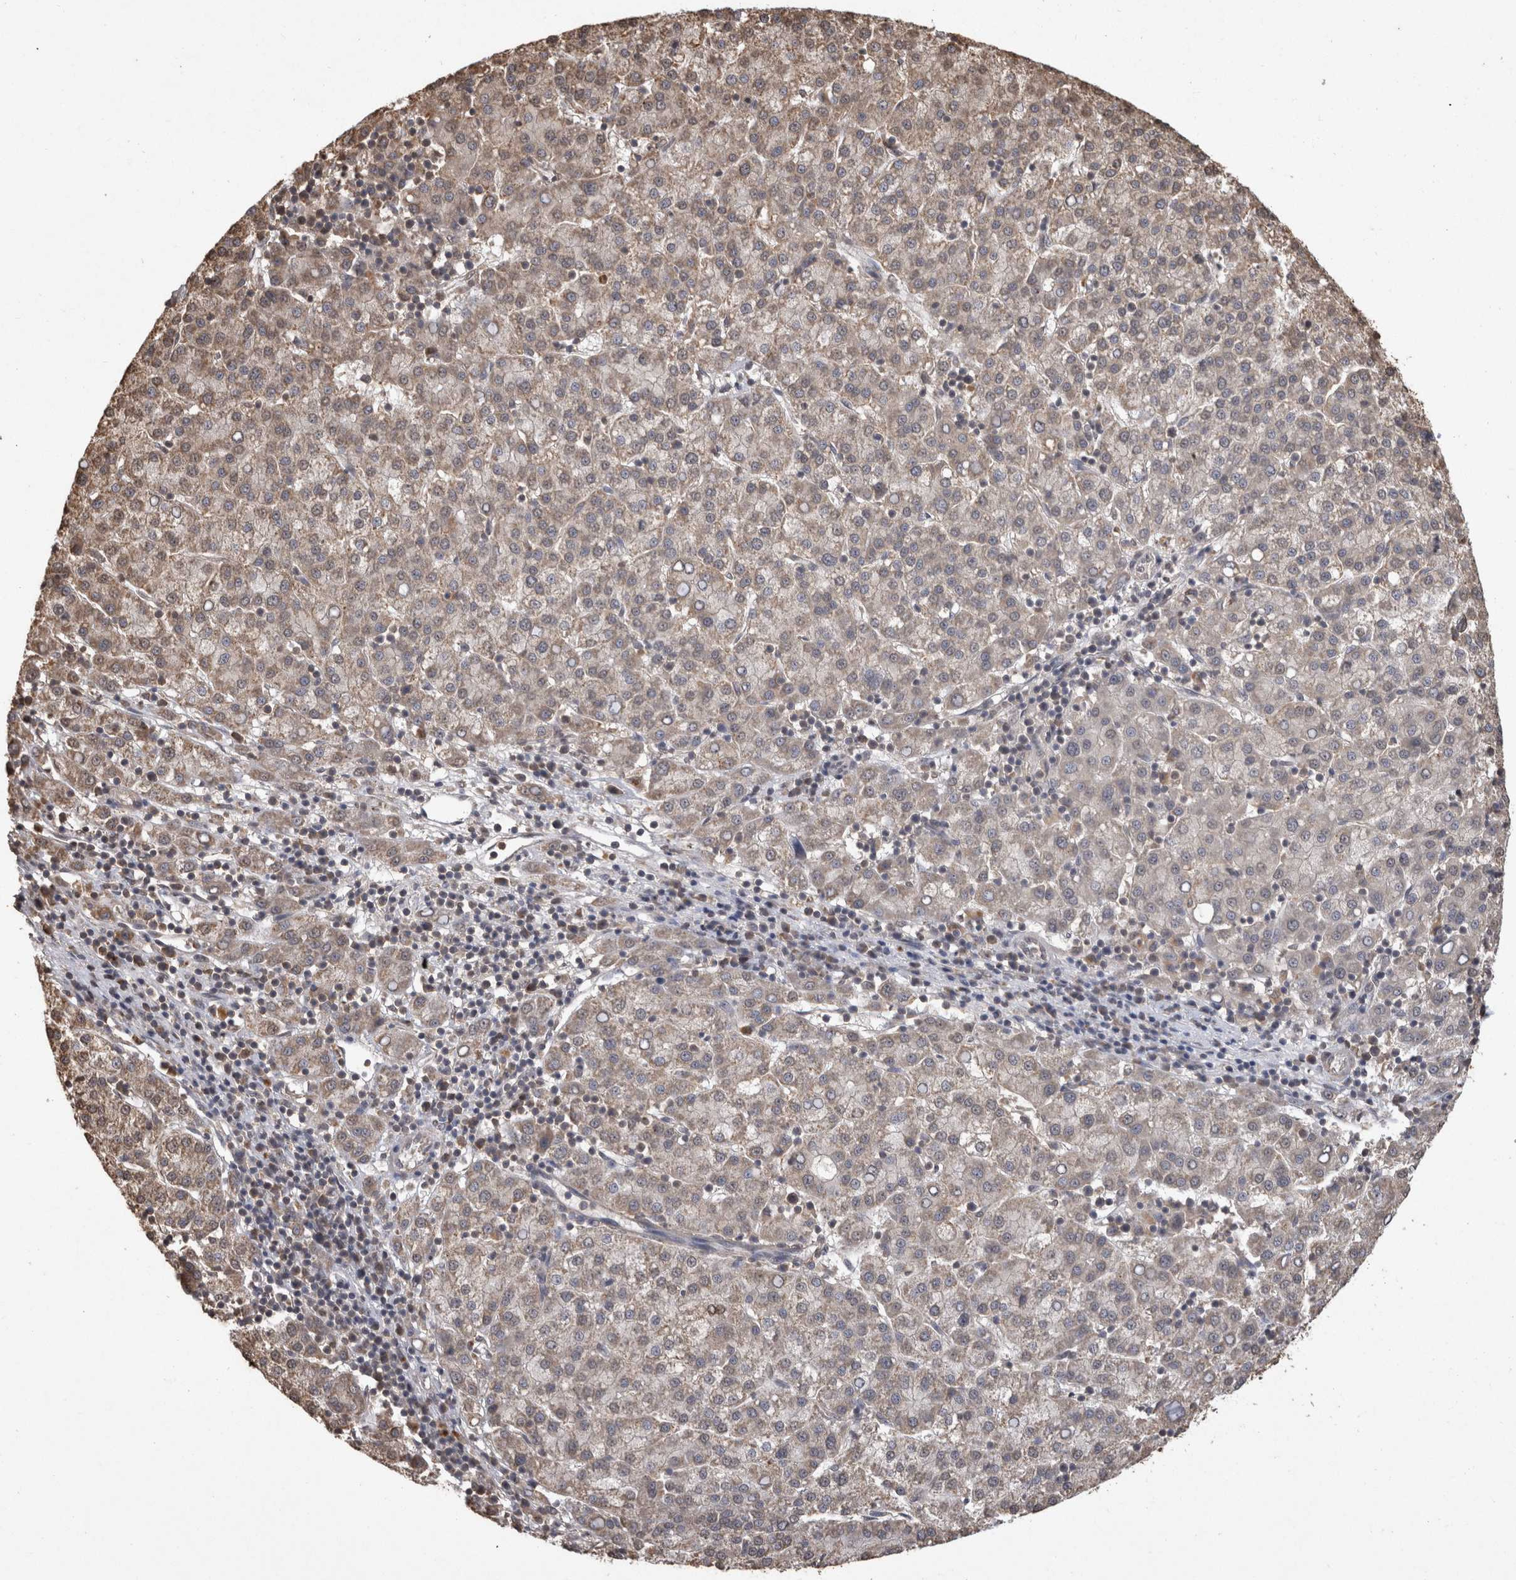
{"staining": {"intensity": "weak", "quantity": ">75%", "location": "cytoplasmic/membranous"}, "tissue": "liver cancer", "cell_type": "Tumor cells", "image_type": "cancer", "snomed": [{"axis": "morphology", "description": "Carcinoma, Hepatocellular, NOS"}, {"axis": "topography", "description": "Liver"}], "caption": "A high-resolution image shows immunohistochemistry (IHC) staining of hepatocellular carcinoma (liver), which exhibits weak cytoplasmic/membranous expression in about >75% of tumor cells.", "gene": "SOCS5", "patient": {"sex": "female", "age": 58}}